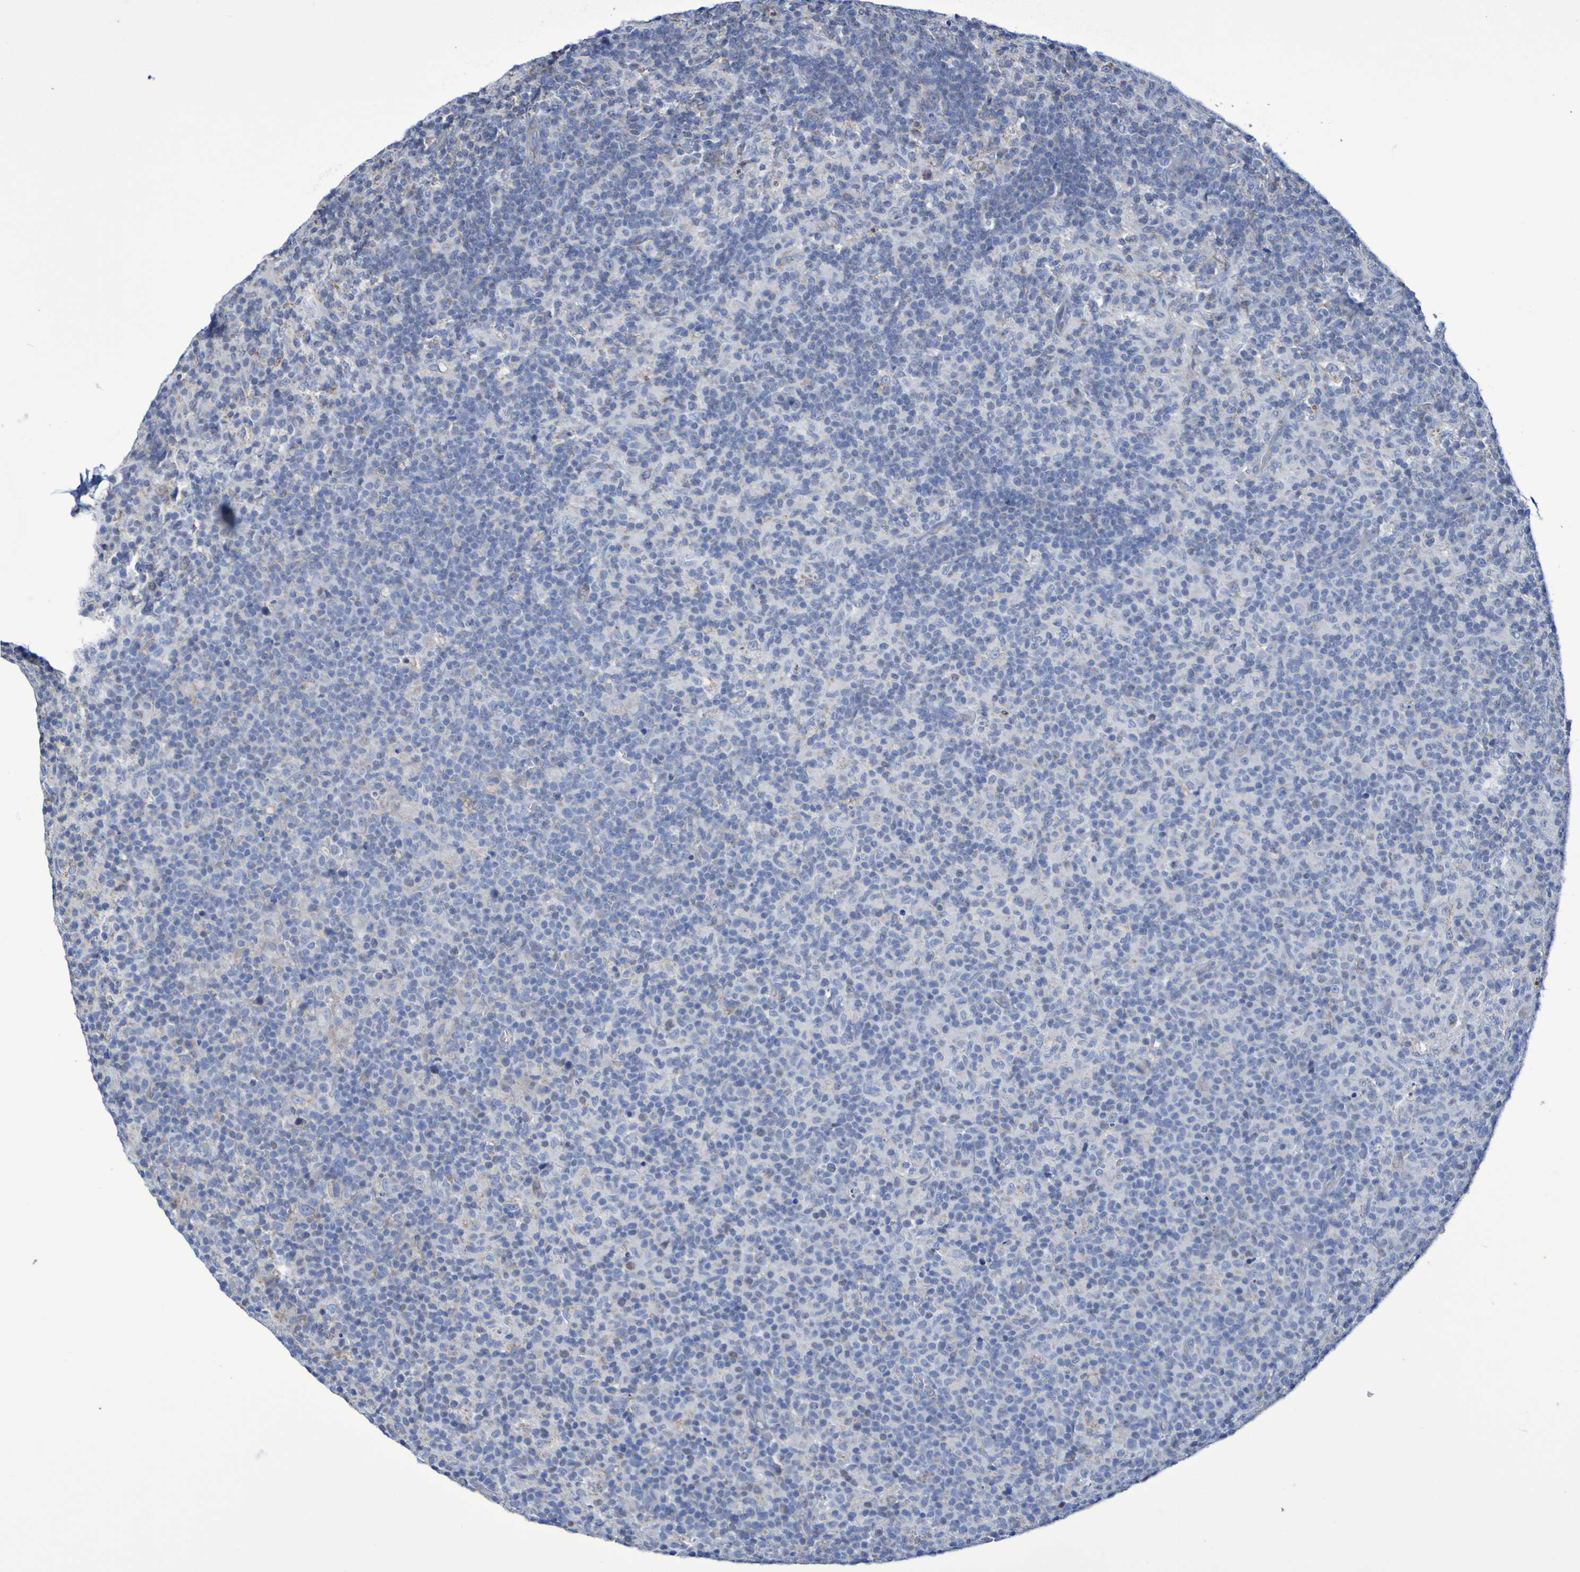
{"staining": {"intensity": "weak", "quantity": "<25%", "location": "cytoplasmic/membranous"}, "tissue": "lymph node", "cell_type": "Germinal center cells", "image_type": "normal", "snomed": [{"axis": "morphology", "description": "Normal tissue, NOS"}, {"axis": "morphology", "description": "Inflammation, NOS"}, {"axis": "topography", "description": "Lymph node"}], "caption": "A photomicrograph of human lymph node is negative for staining in germinal center cells. (Brightfield microscopy of DAB immunohistochemistry at high magnification).", "gene": "CNTN2", "patient": {"sex": "male", "age": 55}}